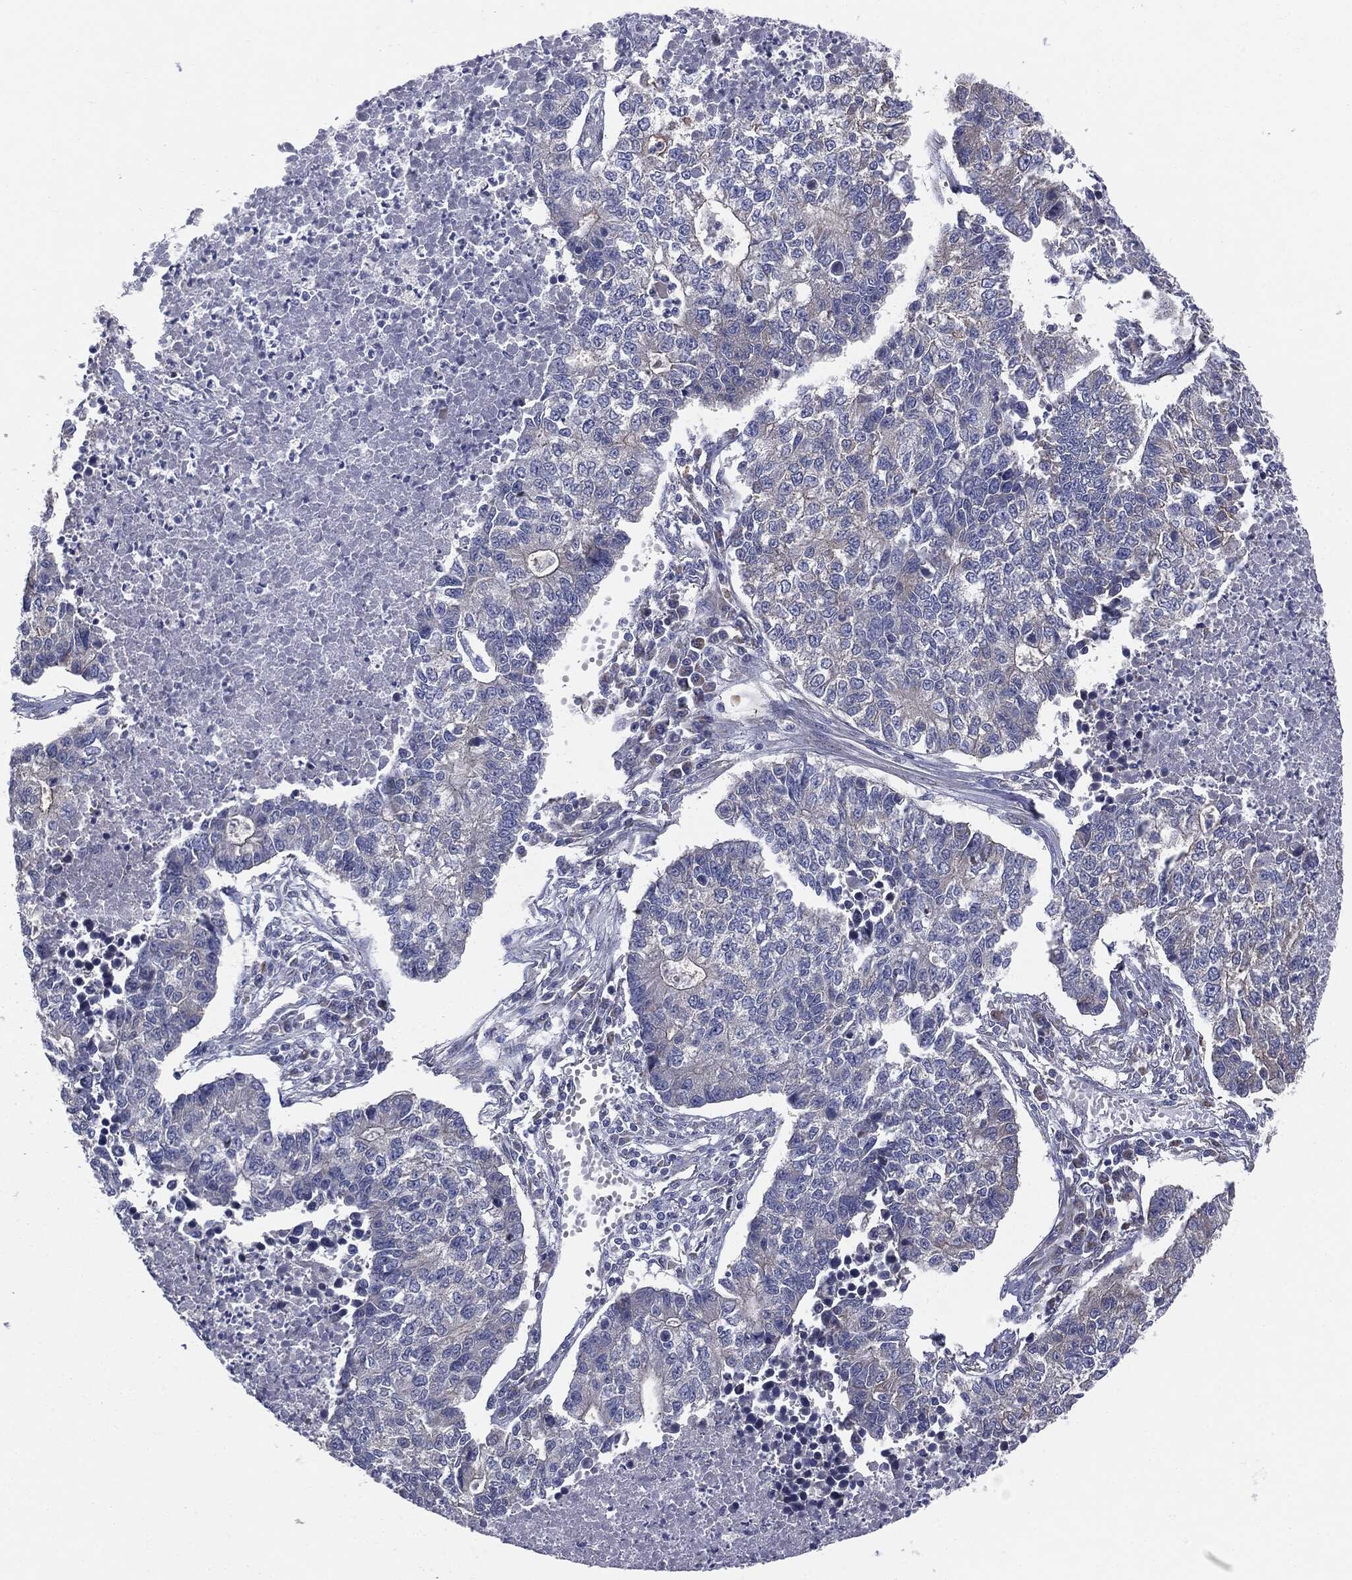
{"staining": {"intensity": "negative", "quantity": "none", "location": "none"}, "tissue": "lung cancer", "cell_type": "Tumor cells", "image_type": "cancer", "snomed": [{"axis": "morphology", "description": "Adenocarcinoma, NOS"}, {"axis": "topography", "description": "Lung"}], "caption": "Immunohistochemistry (IHC) micrograph of neoplastic tissue: lung cancer (adenocarcinoma) stained with DAB (3,3'-diaminobenzidine) exhibits no significant protein positivity in tumor cells.", "gene": "KRT5", "patient": {"sex": "male", "age": 57}}